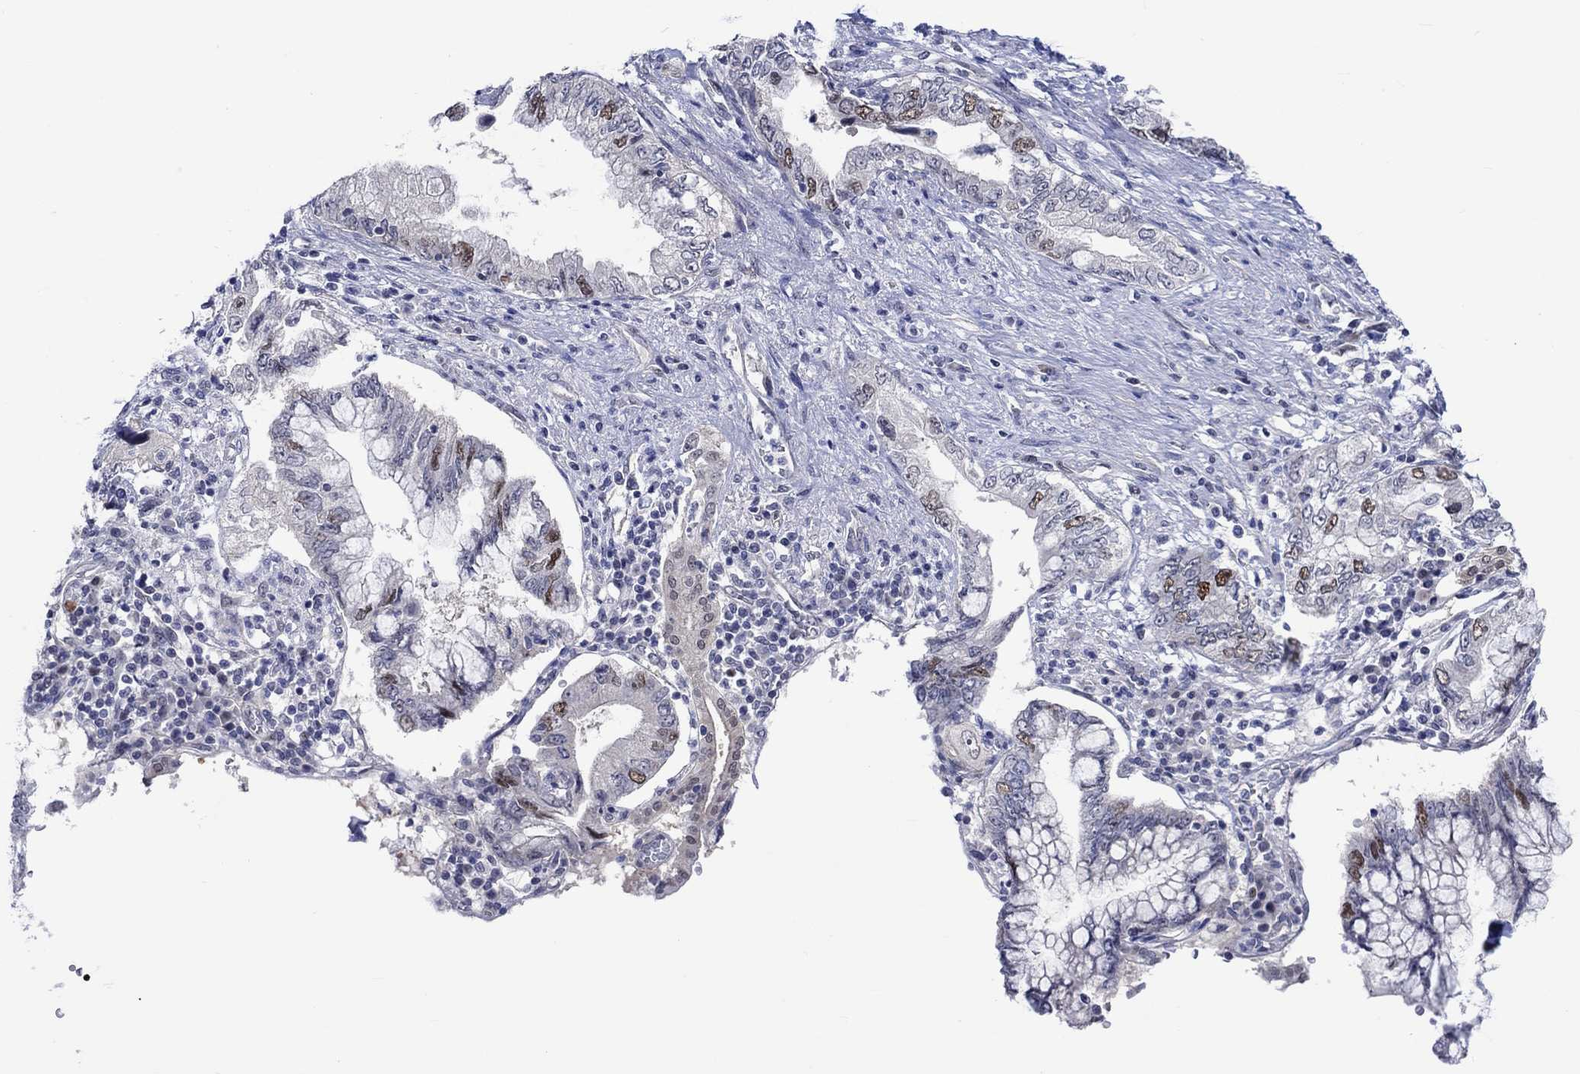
{"staining": {"intensity": "strong", "quantity": "<25%", "location": "nuclear"}, "tissue": "pancreatic cancer", "cell_type": "Tumor cells", "image_type": "cancer", "snomed": [{"axis": "morphology", "description": "Adenocarcinoma, NOS"}, {"axis": "topography", "description": "Pancreas"}], "caption": "Protein expression analysis of human pancreatic cancer (adenocarcinoma) reveals strong nuclear positivity in approximately <25% of tumor cells.", "gene": "E2F8", "patient": {"sex": "female", "age": 73}}